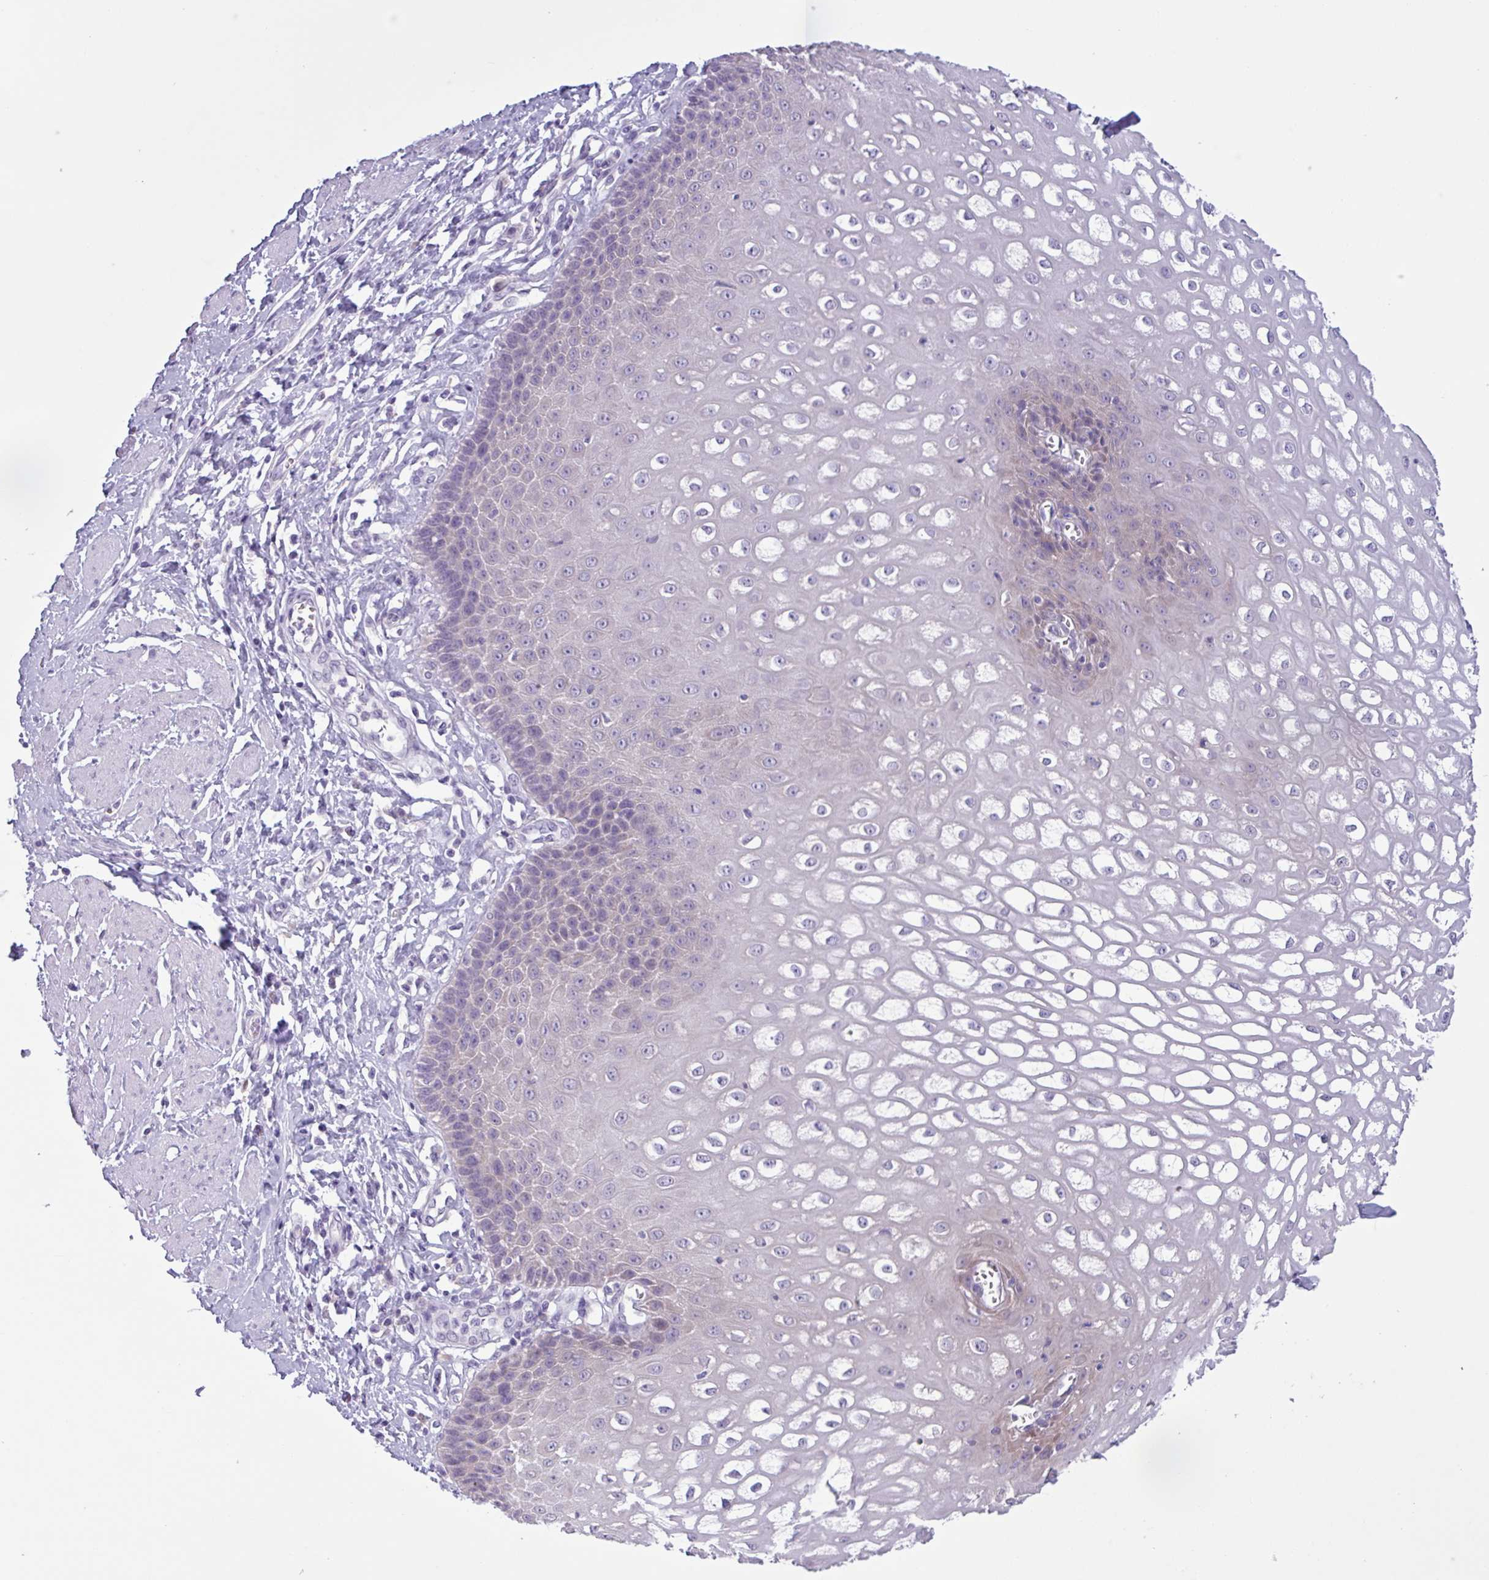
{"staining": {"intensity": "weak", "quantity": "<25%", "location": "cytoplasmic/membranous"}, "tissue": "esophagus", "cell_type": "Squamous epithelial cells", "image_type": "normal", "snomed": [{"axis": "morphology", "description": "Normal tissue, NOS"}, {"axis": "topography", "description": "Esophagus"}], "caption": "Esophagus stained for a protein using immunohistochemistry reveals no expression squamous epithelial cells.", "gene": "C20orf27", "patient": {"sex": "male", "age": 67}}